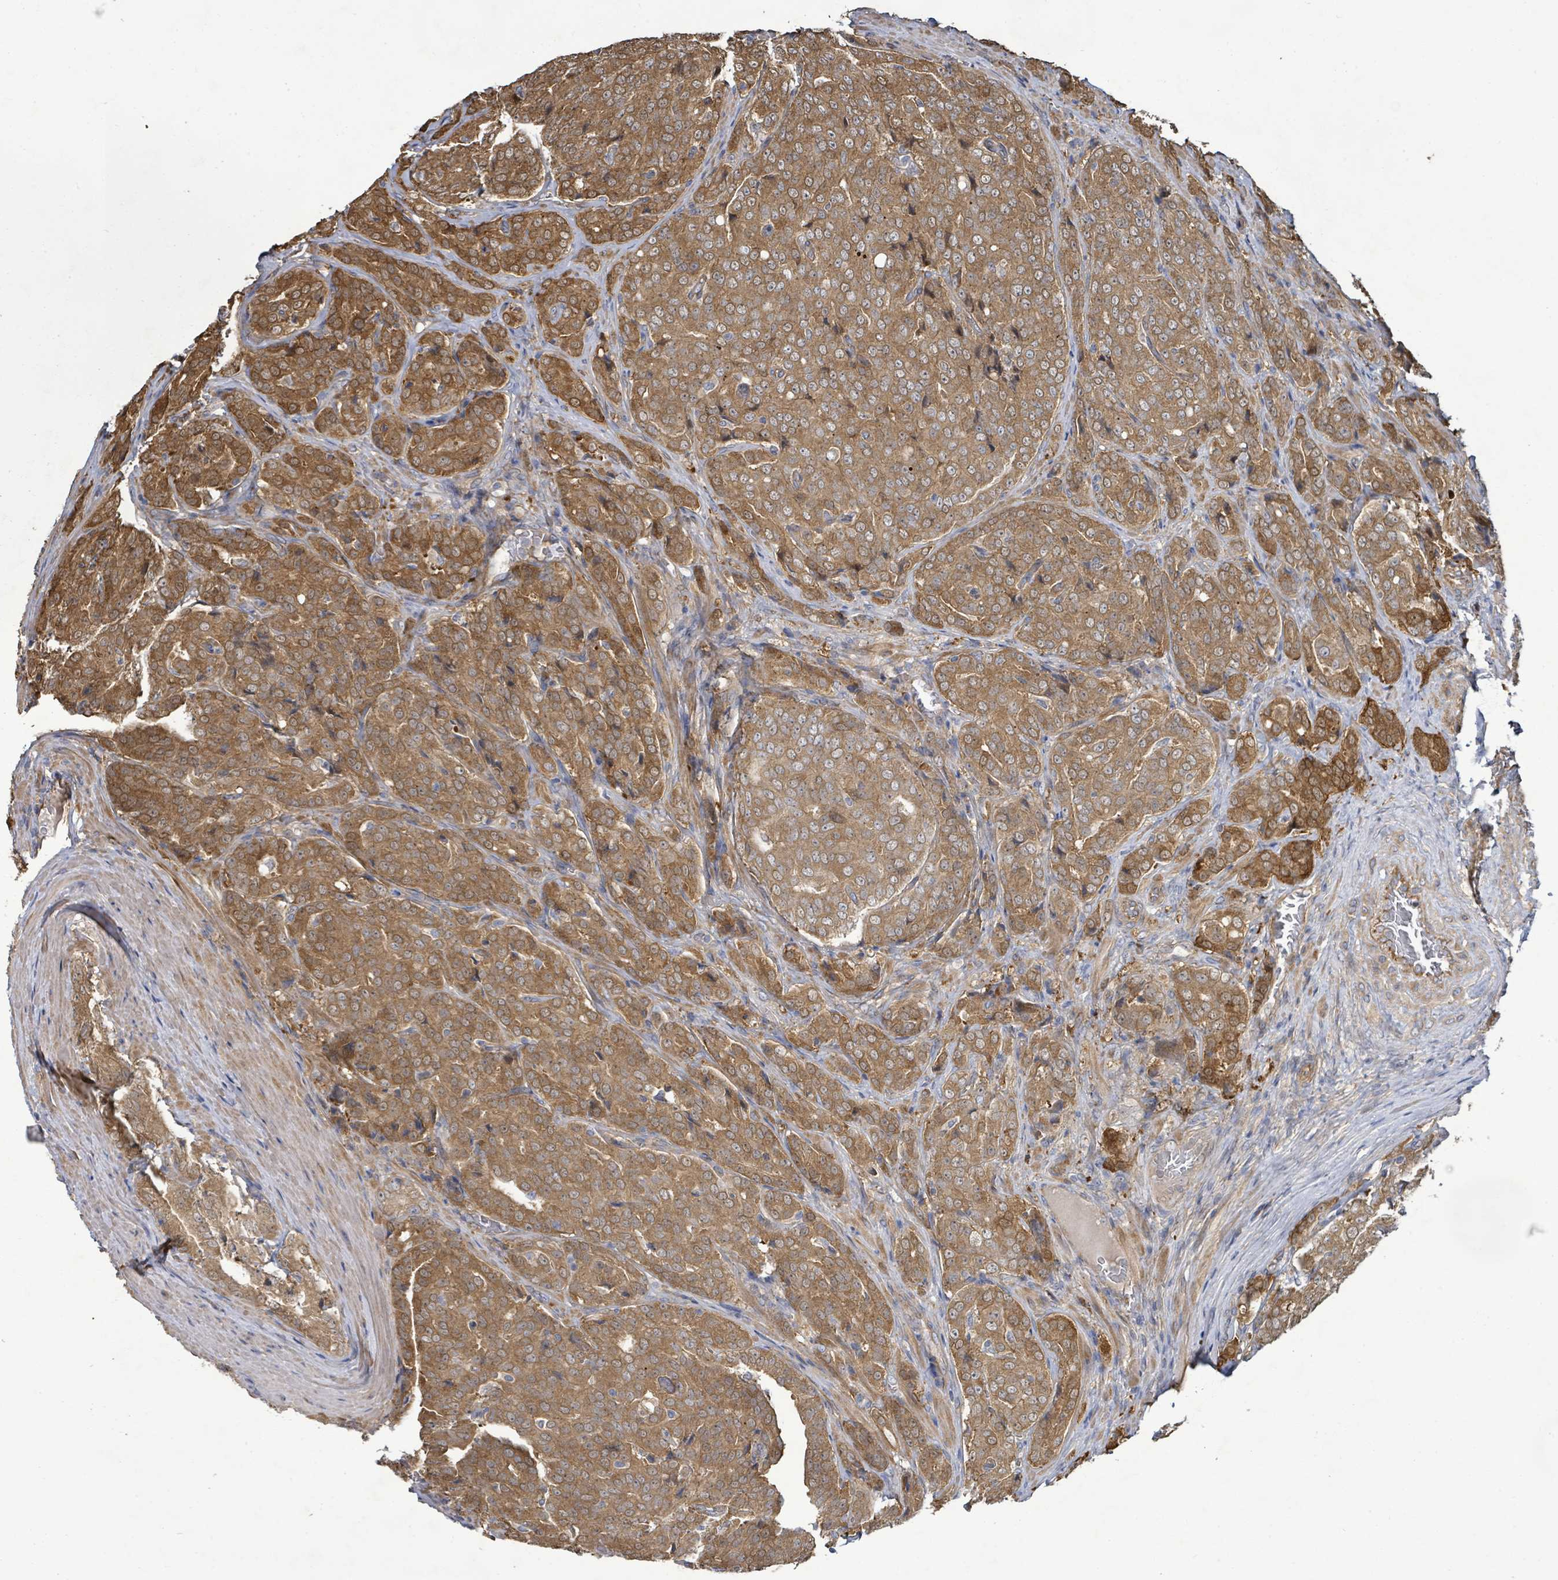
{"staining": {"intensity": "moderate", "quantity": ">75%", "location": "cytoplasmic/membranous,nuclear"}, "tissue": "prostate cancer", "cell_type": "Tumor cells", "image_type": "cancer", "snomed": [{"axis": "morphology", "description": "Adenocarcinoma, High grade"}, {"axis": "topography", "description": "Prostate"}], "caption": "High-power microscopy captured an immunohistochemistry micrograph of prostate high-grade adenocarcinoma, revealing moderate cytoplasmic/membranous and nuclear positivity in approximately >75% of tumor cells. (Brightfield microscopy of DAB IHC at high magnification).", "gene": "KBTBD11", "patient": {"sex": "male", "age": 68}}